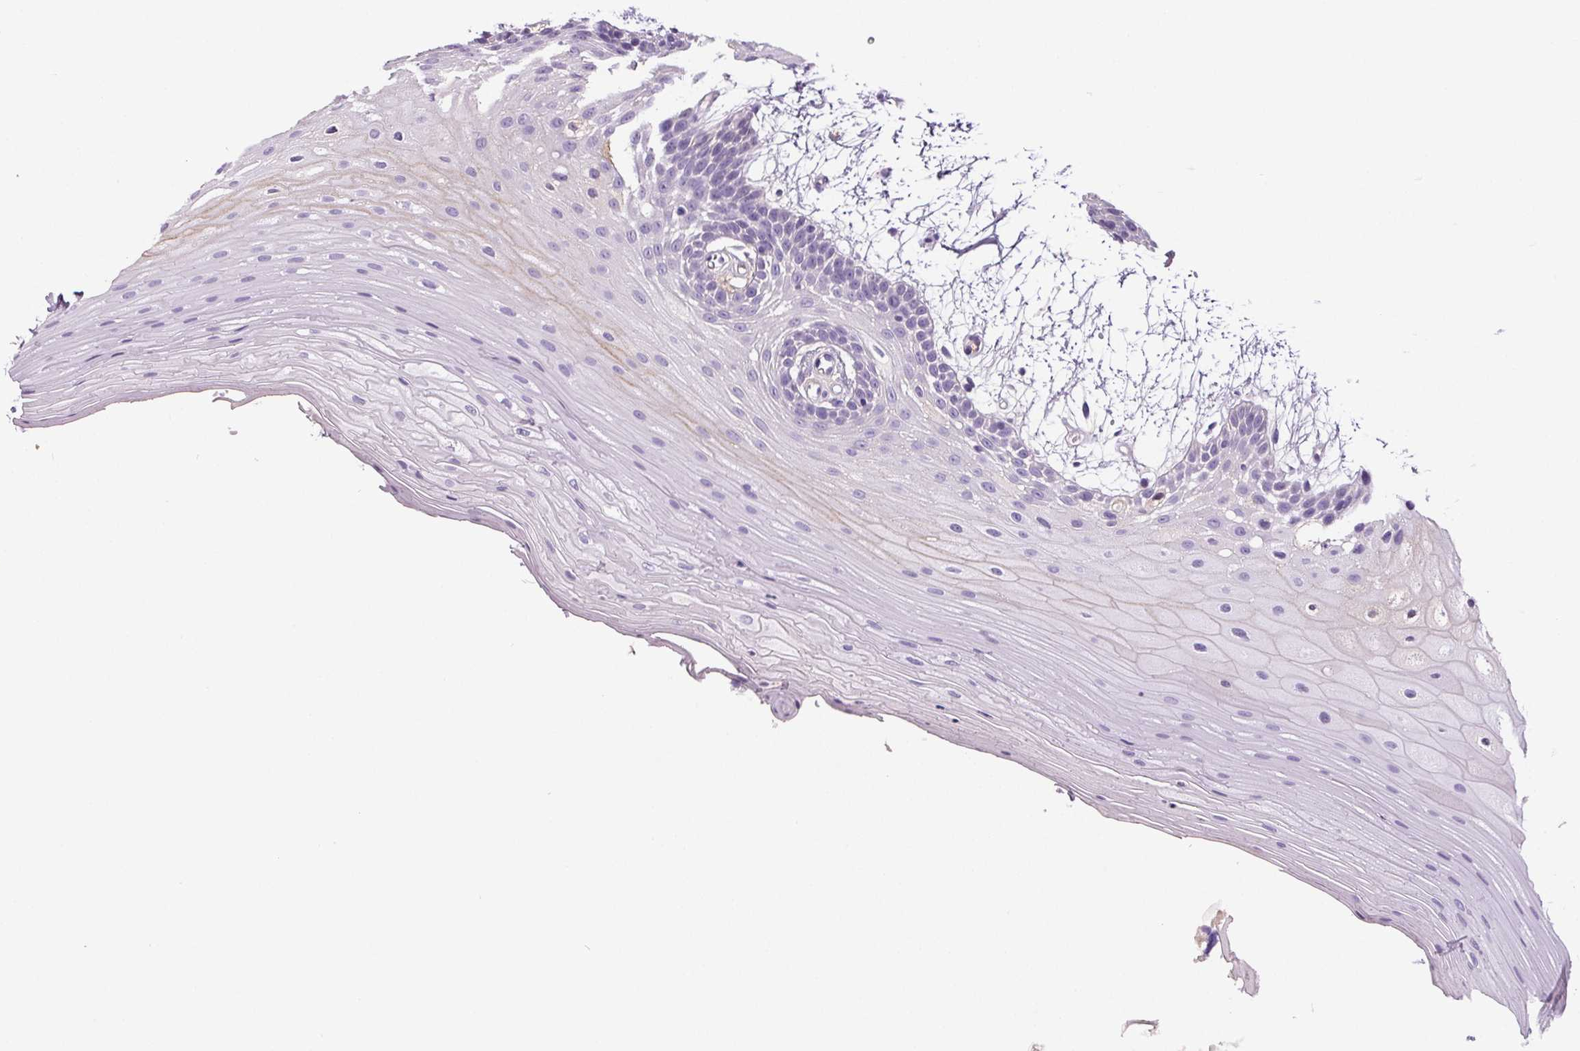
{"staining": {"intensity": "negative", "quantity": "none", "location": "none"}, "tissue": "oral mucosa", "cell_type": "Squamous epithelial cells", "image_type": "normal", "snomed": [{"axis": "morphology", "description": "Normal tissue, NOS"}, {"axis": "morphology", "description": "Squamous cell carcinoma, NOS"}, {"axis": "topography", "description": "Oral tissue"}, {"axis": "topography", "description": "Tounge, NOS"}, {"axis": "topography", "description": "Head-Neck"}], "caption": "This is an IHC photomicrograph of benign oral mucosa. There is no expression in squamous epithelial cells.", "gene": "CD5L", "patient": {"sex": "male", "age": 62}}